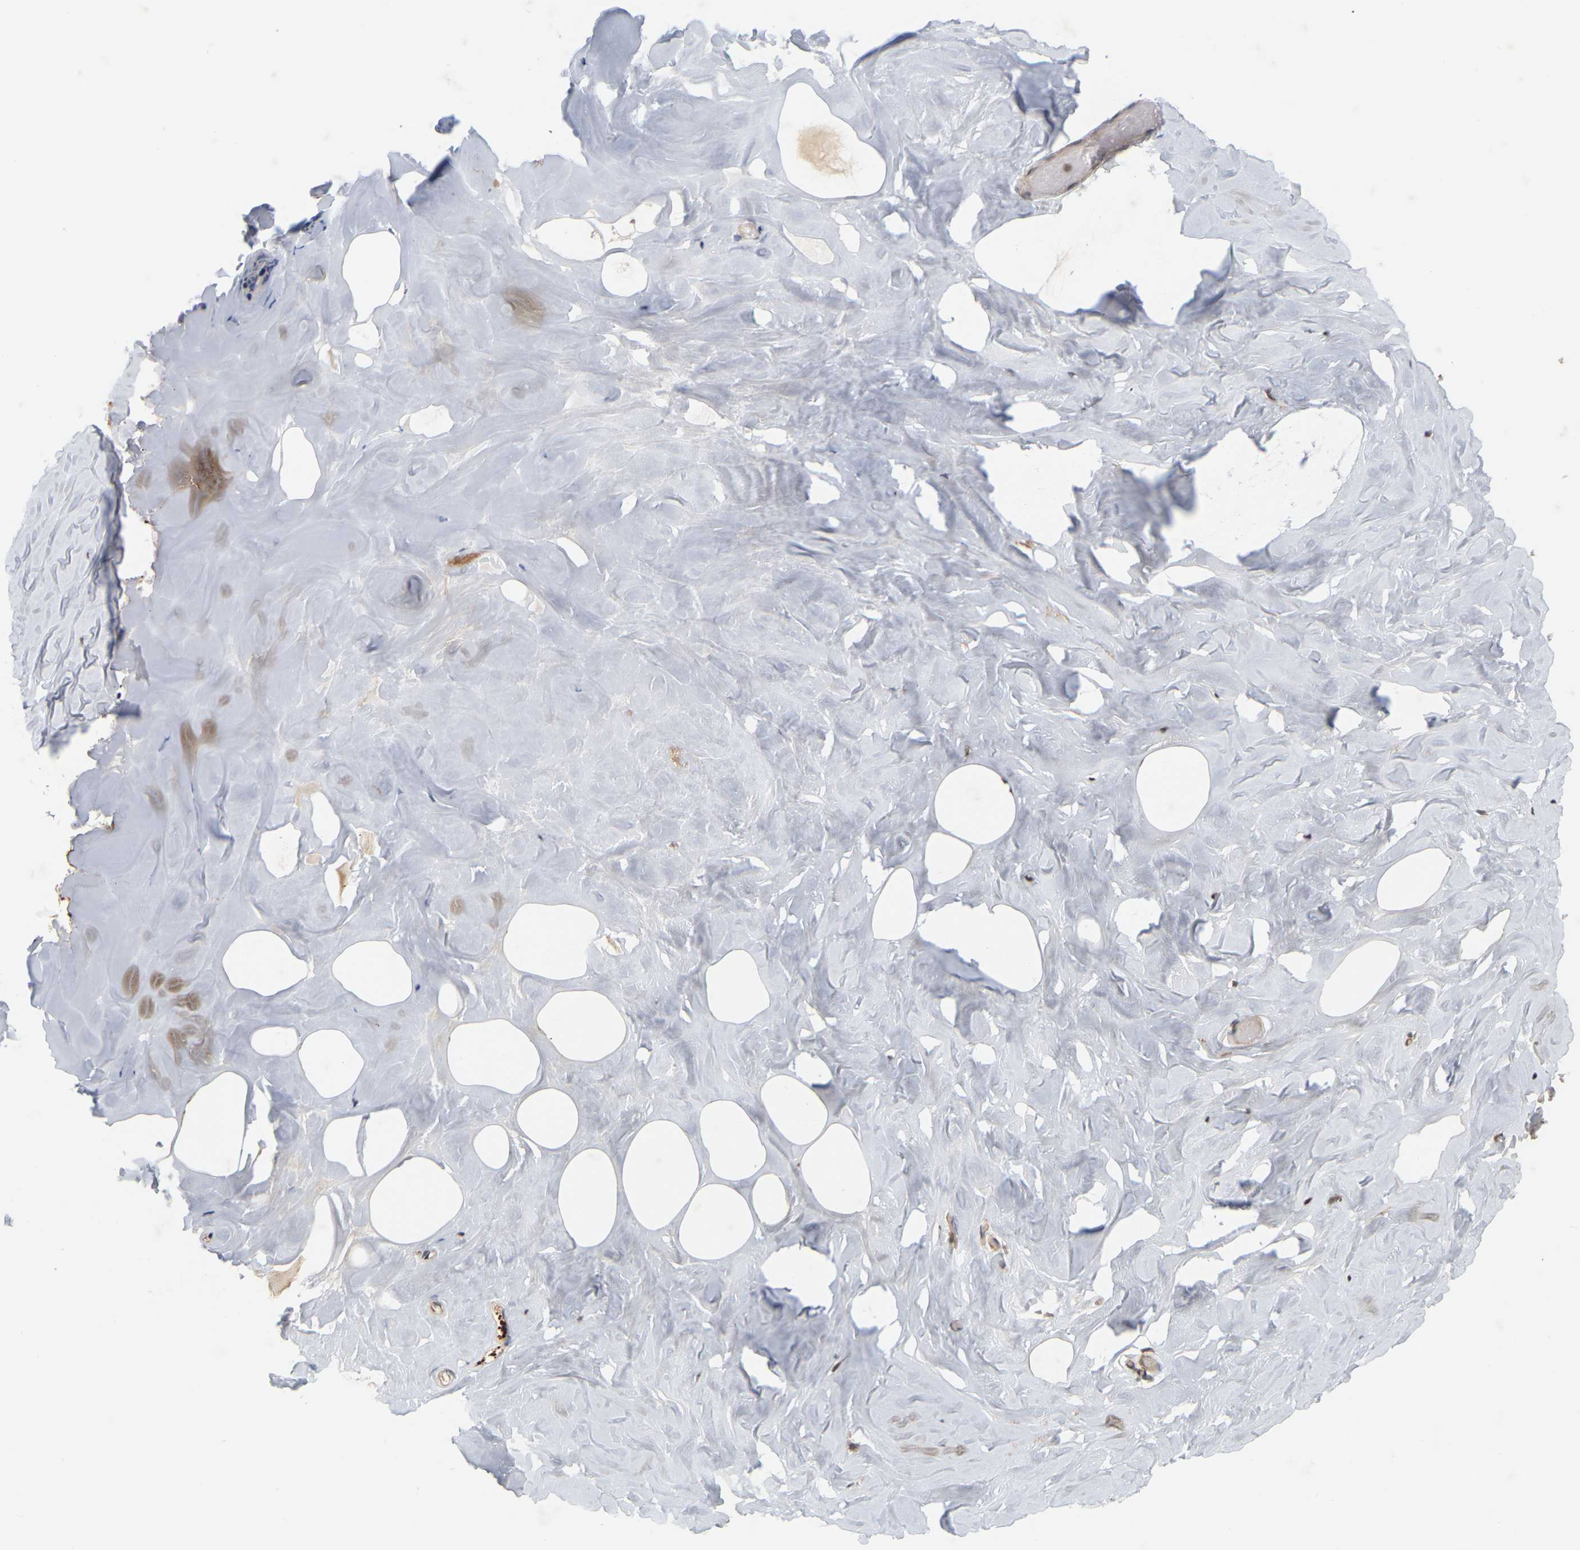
{"staining": {"intensity": "negative", "quantity": "none", "location": "none"}, "tissue": "breast", "cell_type": "Adipocytes", "image_type": "normal", "snomed": [{"axis": "morphology", "description": "Normal tissue, NOS"}, {"axis": "topography", "description": "Breast"}], "caption": "Human breast stained for a protein using IHC reveals no staining in adipocytes.", "gene": "NFE2L2", "patient": {"sex": "female", "age": 75}}